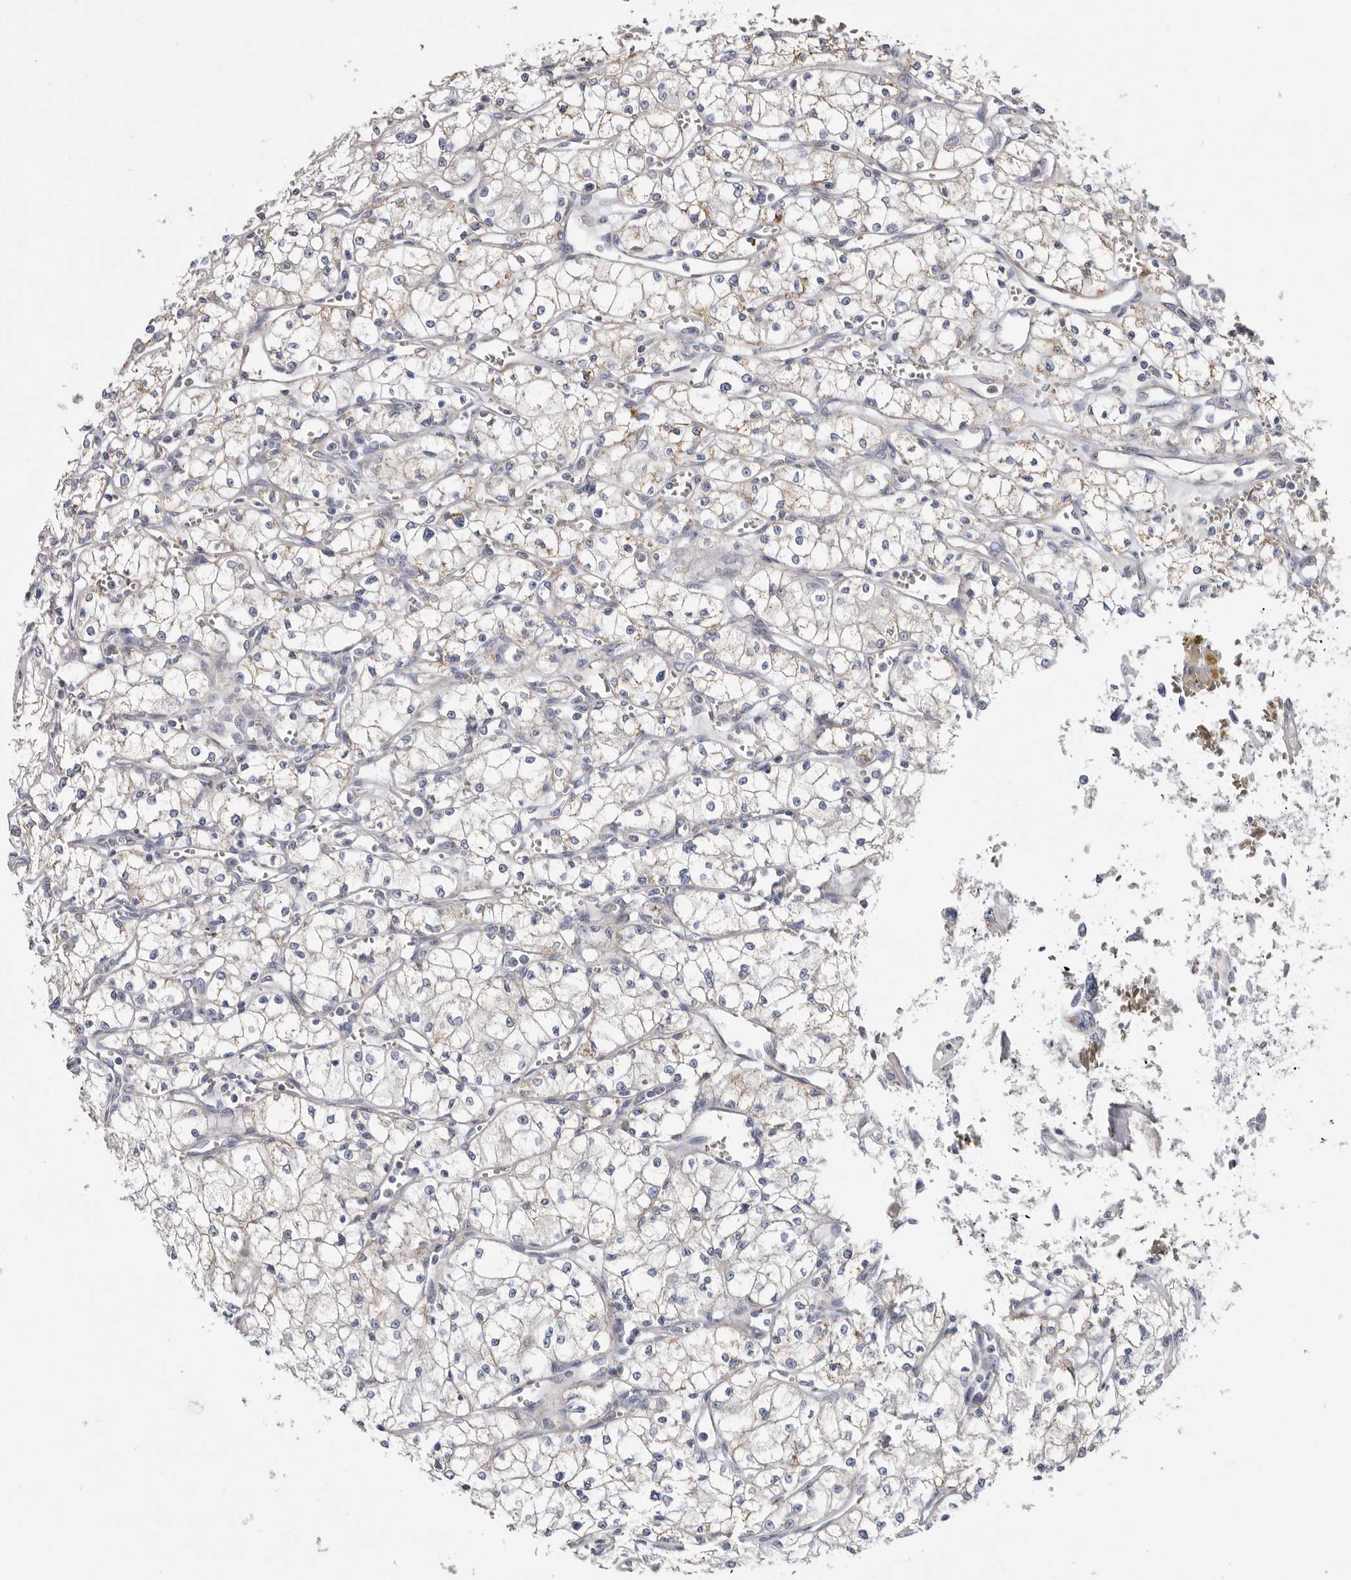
{"staining": {"intensity": "negative", "quantity": "none", "location": "none"}, "tissue": "renal cancer", "cell_type": "Tumor cells", "image_type": "cancer", "snomed": [{"axis": "morphology", "description": "Adenocarcinoma, NOS"}, {"axis": "topography", "description": "Kidney"}], "caption": "Histopathology image shows no significant protein expression in tumor cells of renal adenocarcinoma.", "gene": "RSPO2", "patient": {"sex": "male", "age": 59}}